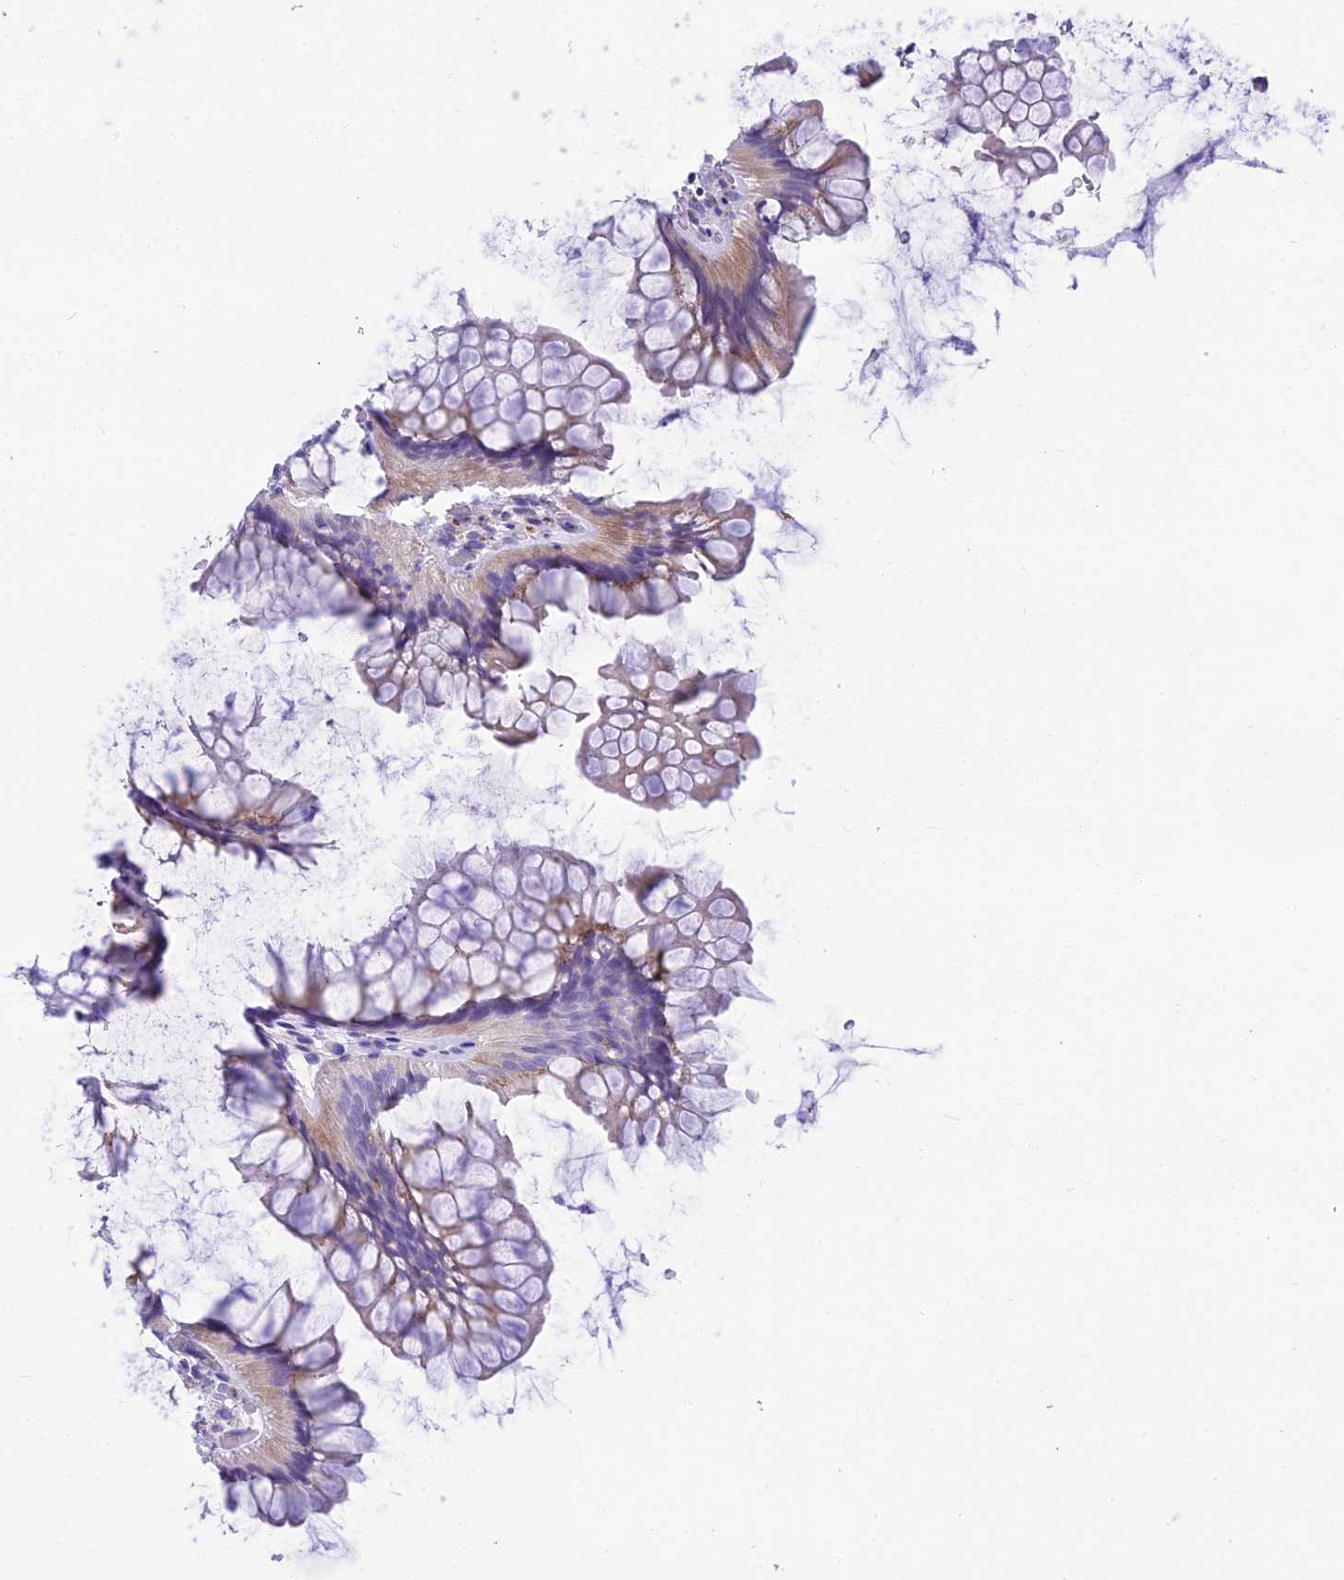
{"staining": {"intensity": "moderate", "quantity": "<25%", "location": "cytoplasmic/membranous"}, "tissue": "colon", "cell_type": "Endothelial cells", "image_type": "normal", "snomed": [{"axis": "morphology", "description": "Normal tissue, NOS"}, {"axis": "topography", "description": "Colon"}], "caption": "This histopathology image exhibits normal colon stained with immunohistochemistry to label a protein in brown. The cytoplasmic/membranous of endothelial cells show moderate positivity for the protein. Nuclei are counter-stained blue.", "gene": "GFRA1", "patient": {"sex": "female", "age": 82}}